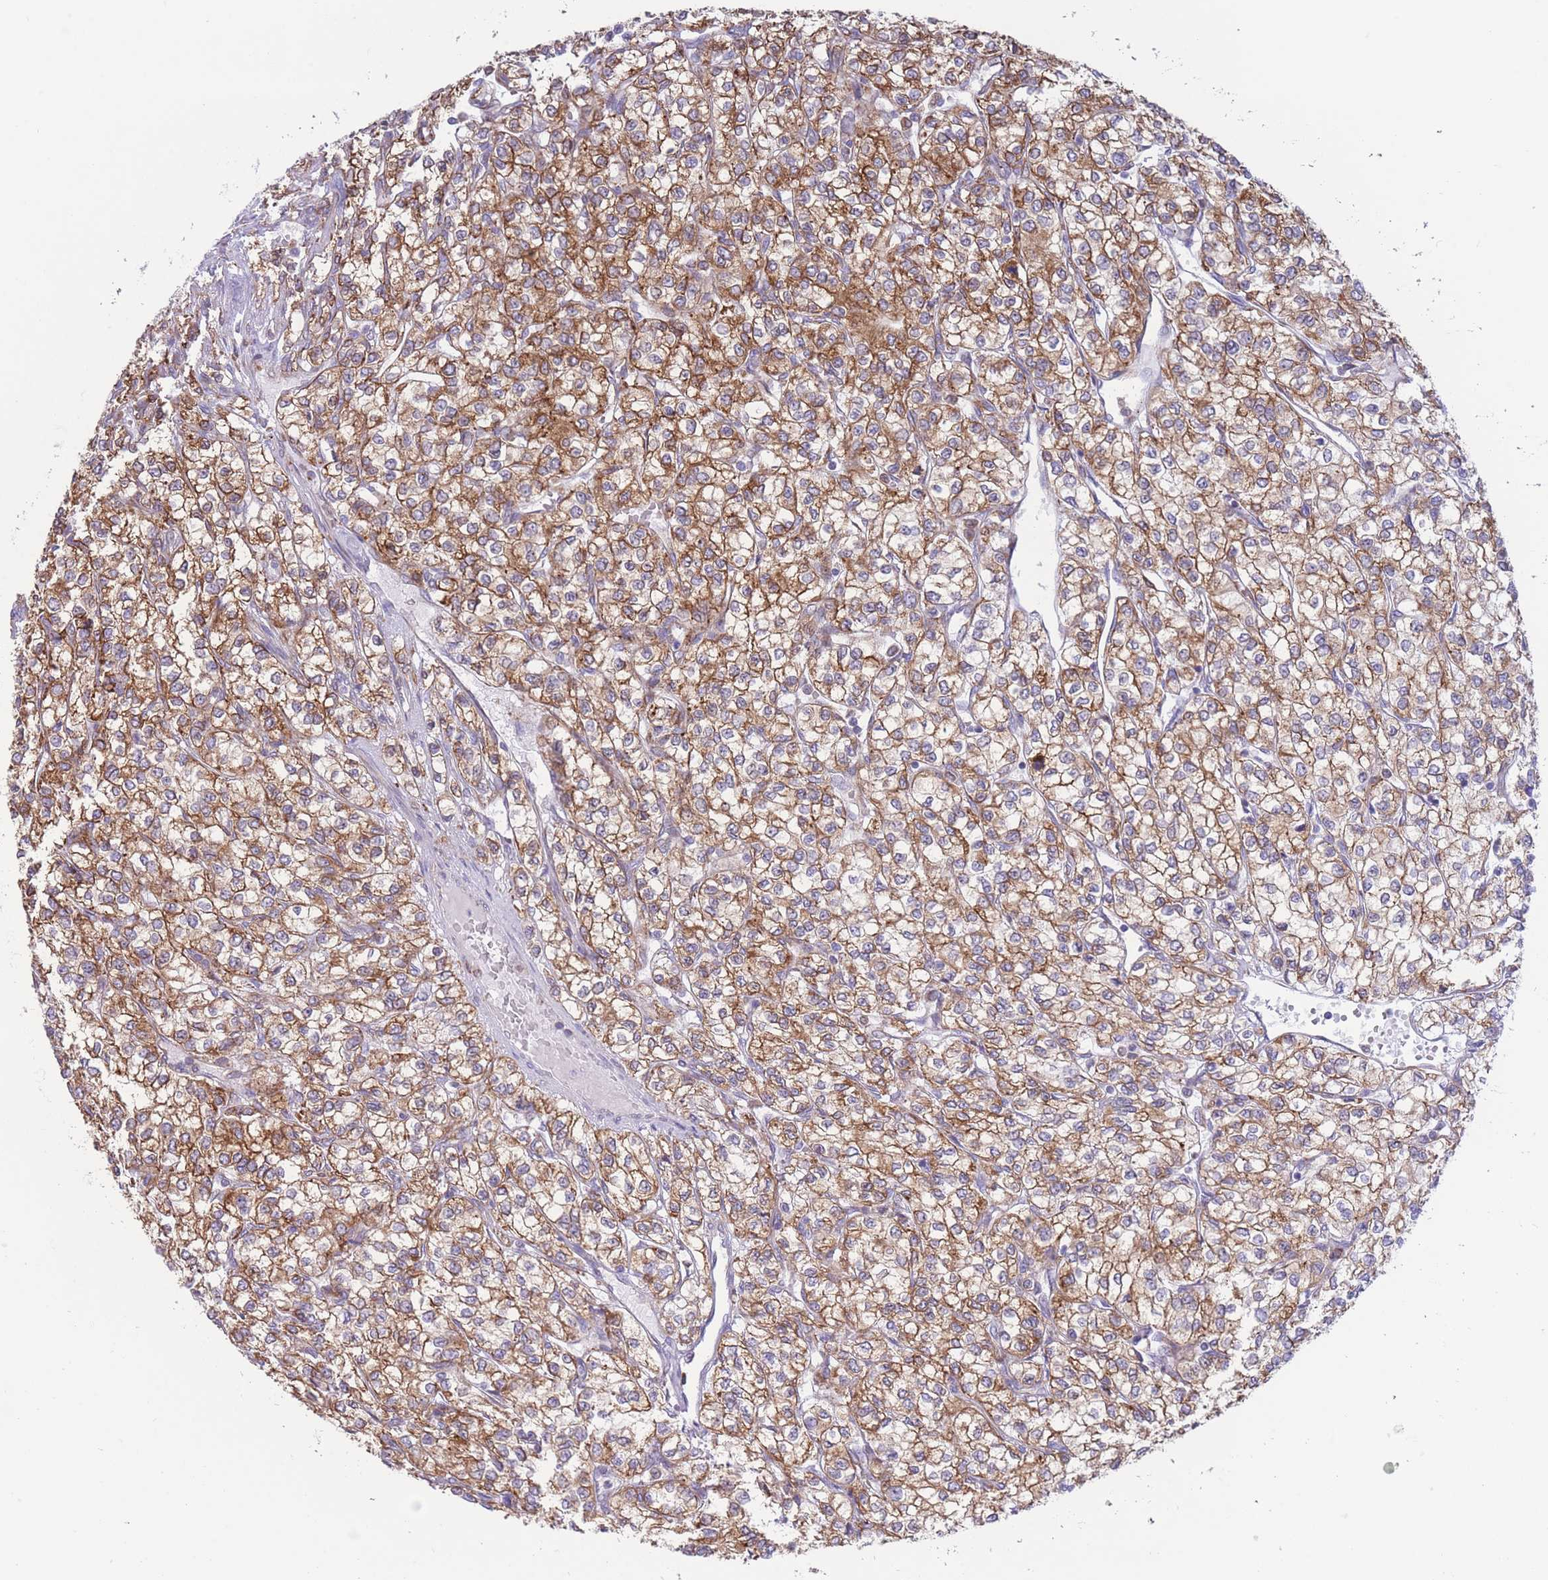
{"staining": {"intensity": "moderate", "quantity": ">75%", "location": "cytoplasmic/membranous"}, "tissue": "renal cancer", "cell_type": "Tumor cells", "image_type": "cancer", "snomed": [{"axis": "morphology", "description": "Adenocarcinoma, NOS"}, {"axis": "topography", "description": "Kidney"}], "caption": "The immunohistochemical stain highlights moderate cytoplasmic/membranous staining in tumor cells of renal adenocarcinoma tissue.", "gene": "MYDGF", "patient": {"sex": "male", "age": 80}}